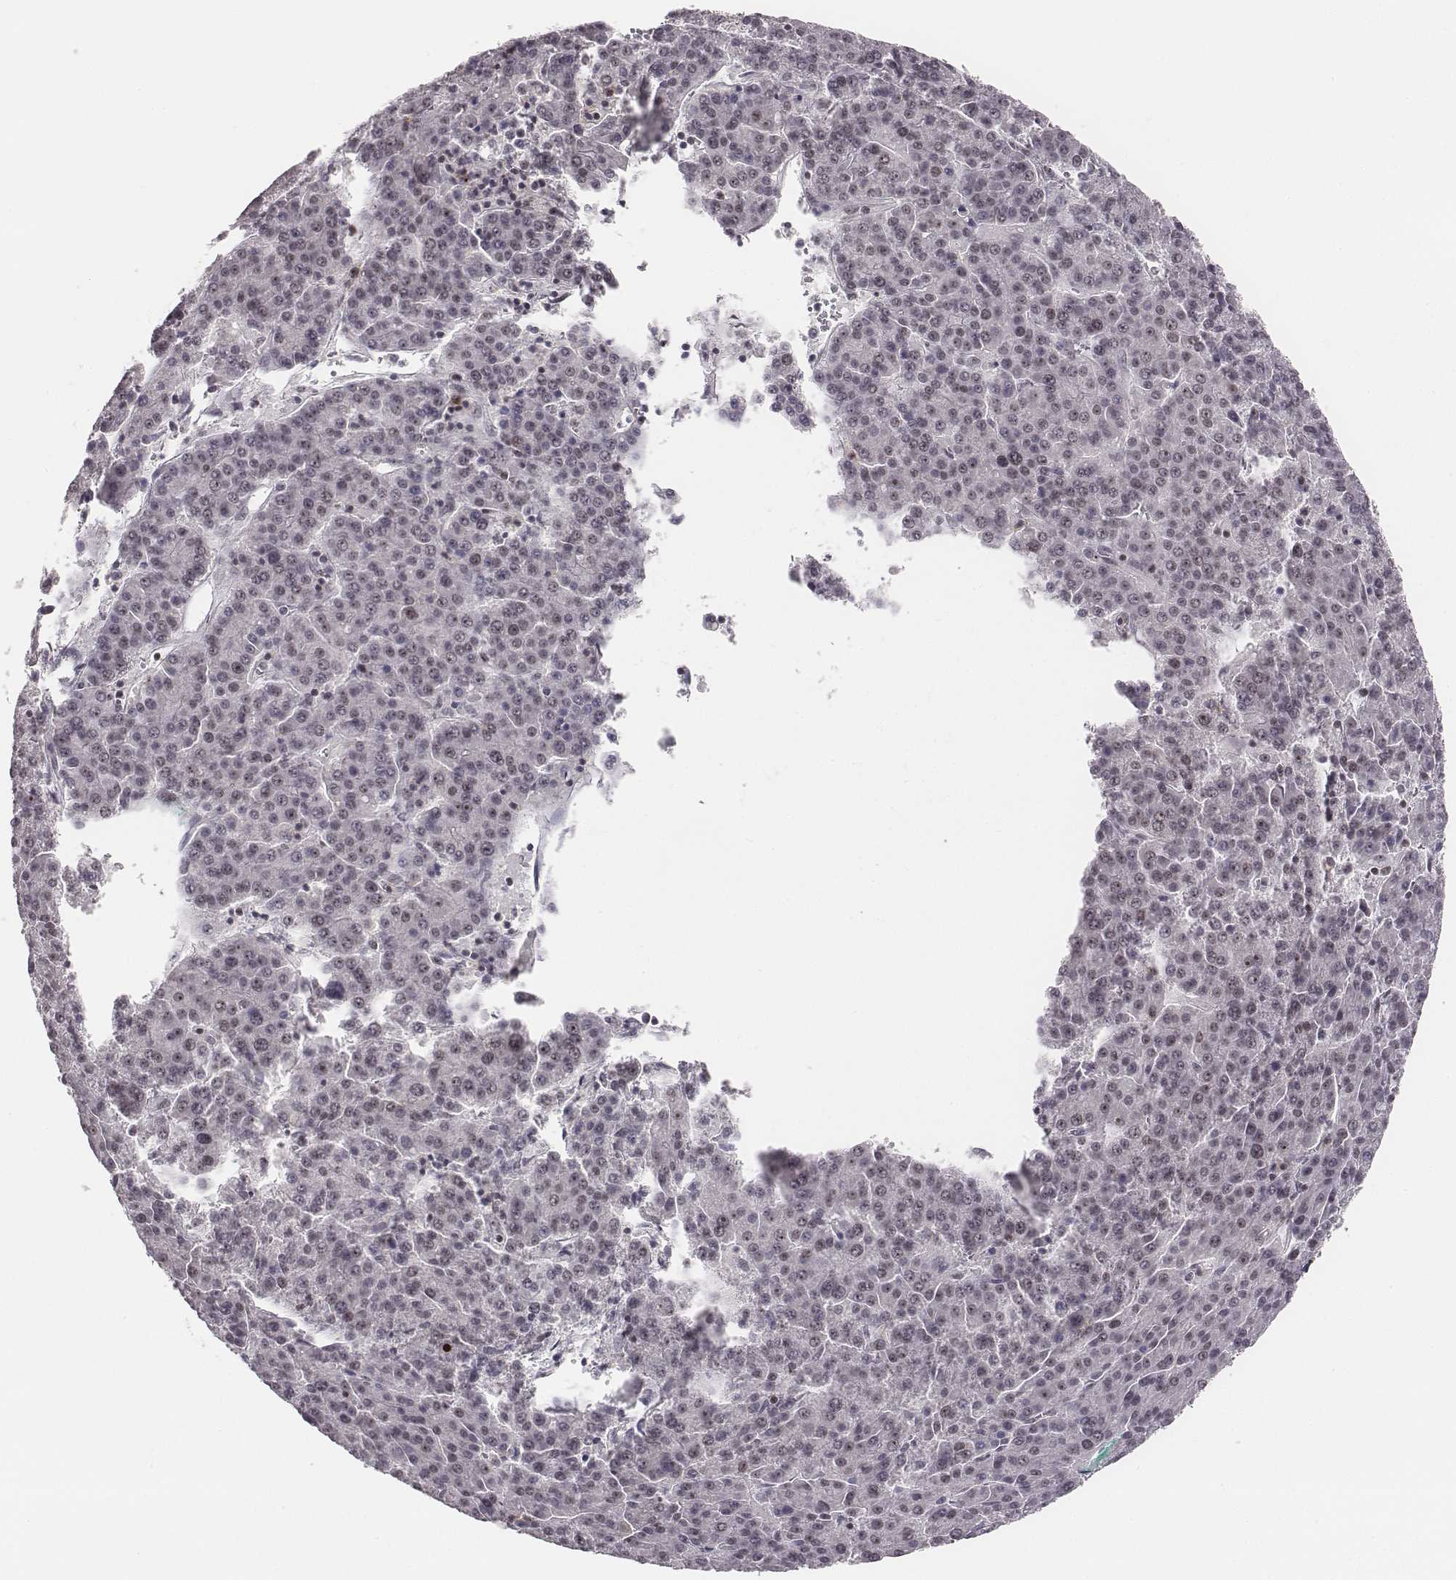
{"staining": {"intensity": "negative", "quantity": "none", "location": "none"}, "tissue": "liver cancer", "cell_type": "Tumor cells", "image_type": "cancer", "snomed": [{"axis": "morphology", "description": "Carcinoma, Hepatocellular, NOS"}, {"axis": "topography", "description": "Liver"}], "caption": "This is a image of IHC staining of hepatocellular carcinoma (liver), which shows no positivity in tumor cells.", "gene": "NIFK", "patient": {"sex": "female", "age": 58}}